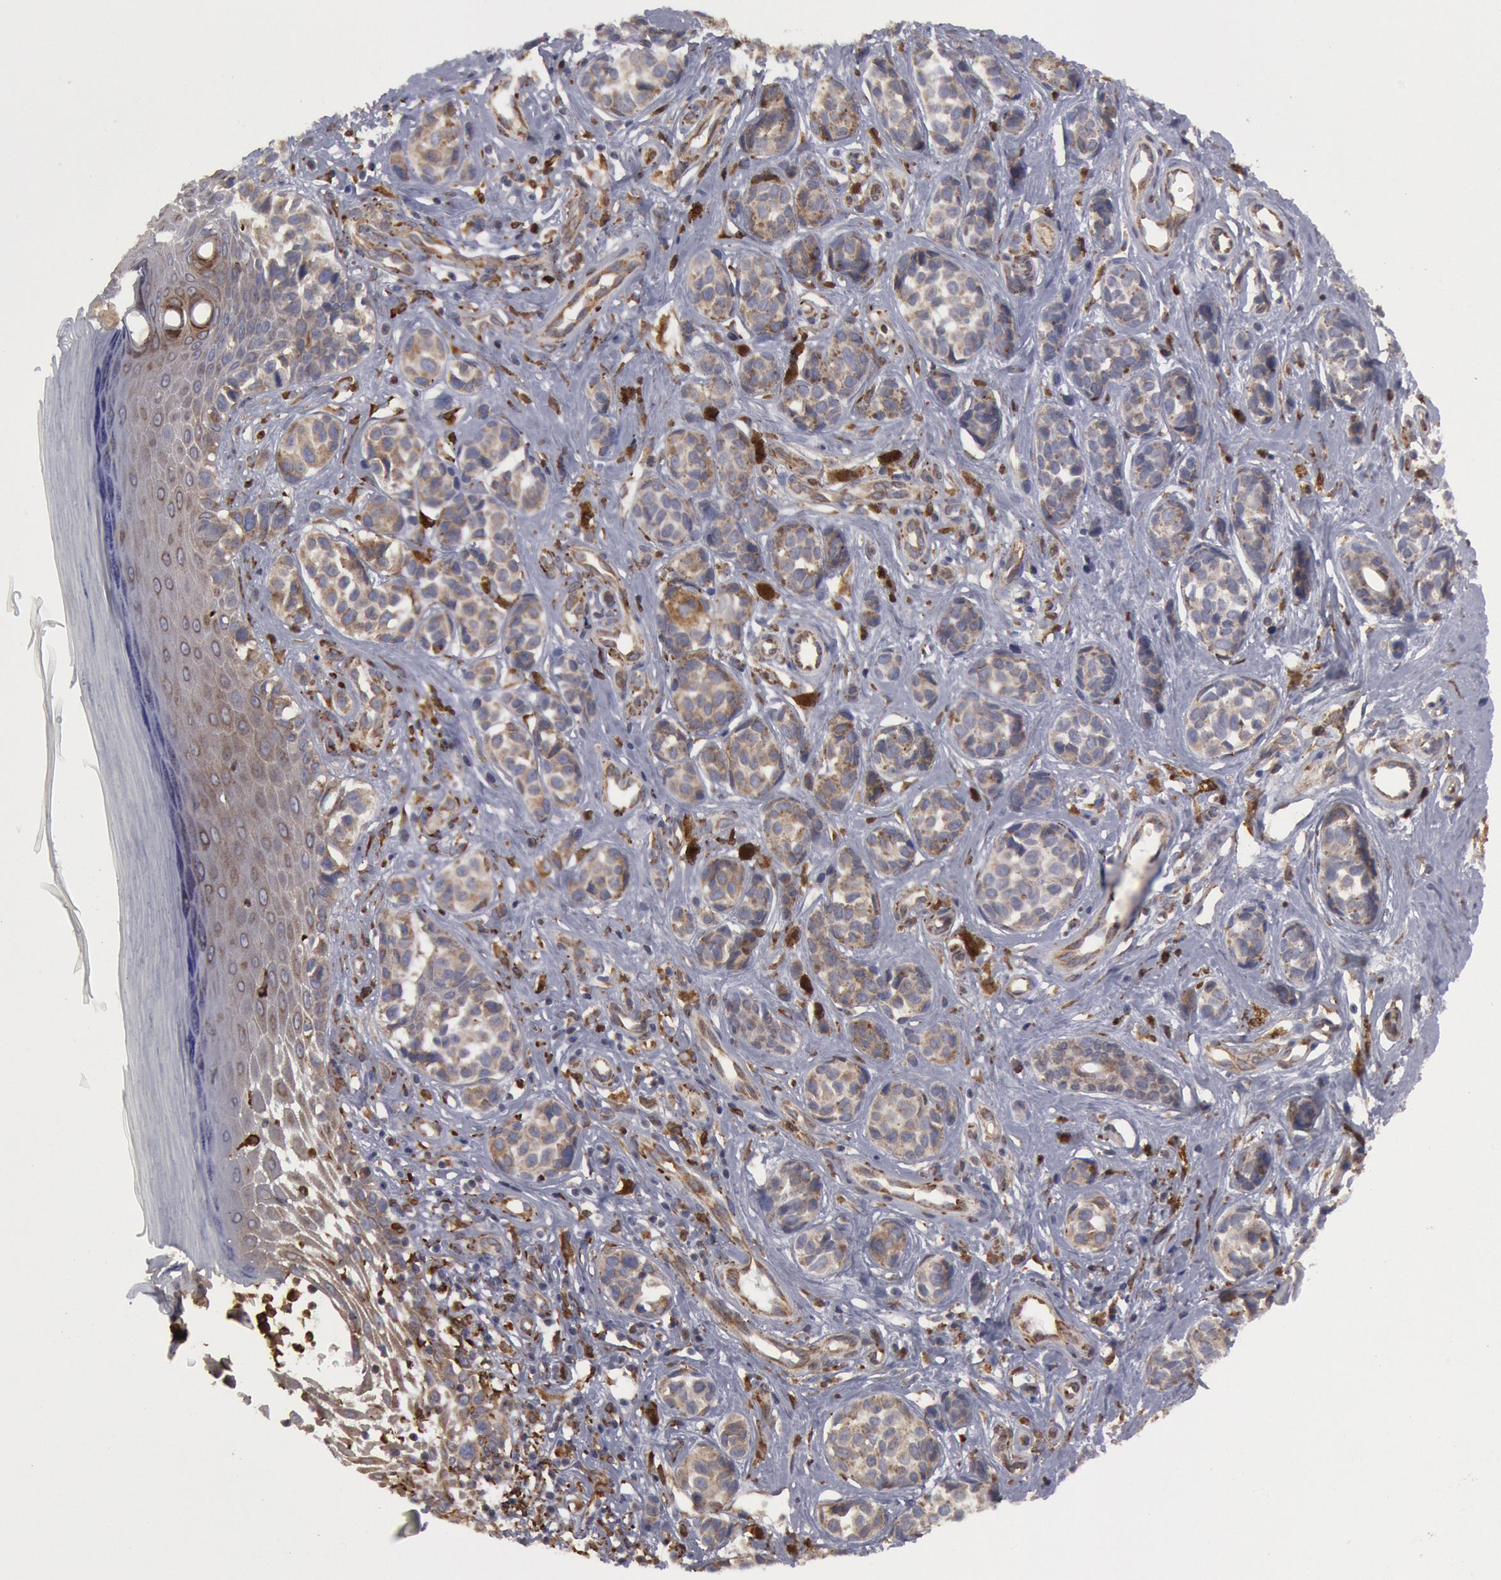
{"staining": {"intensity": "weak", "quantity": "25%-75%", "location": "cytoplasmic/membranous"}, "tissue": "melanoma", "cell_type": "Tumor cells", "image_type": "cancer", "snomed": [{"axis": "morphology", "description": "Malignant melanoma, NOS"}, {"axis": "topography", "description": "Skin"}], "caption": "DAB immunohistochemical staining of malignant melanoma exhibits weak cytoplasmic/membranous protein positivity in approximately 25%-75% of tumor cells.", "gene": "ERP44", "patient": {"sex": "male", "age": 79}}